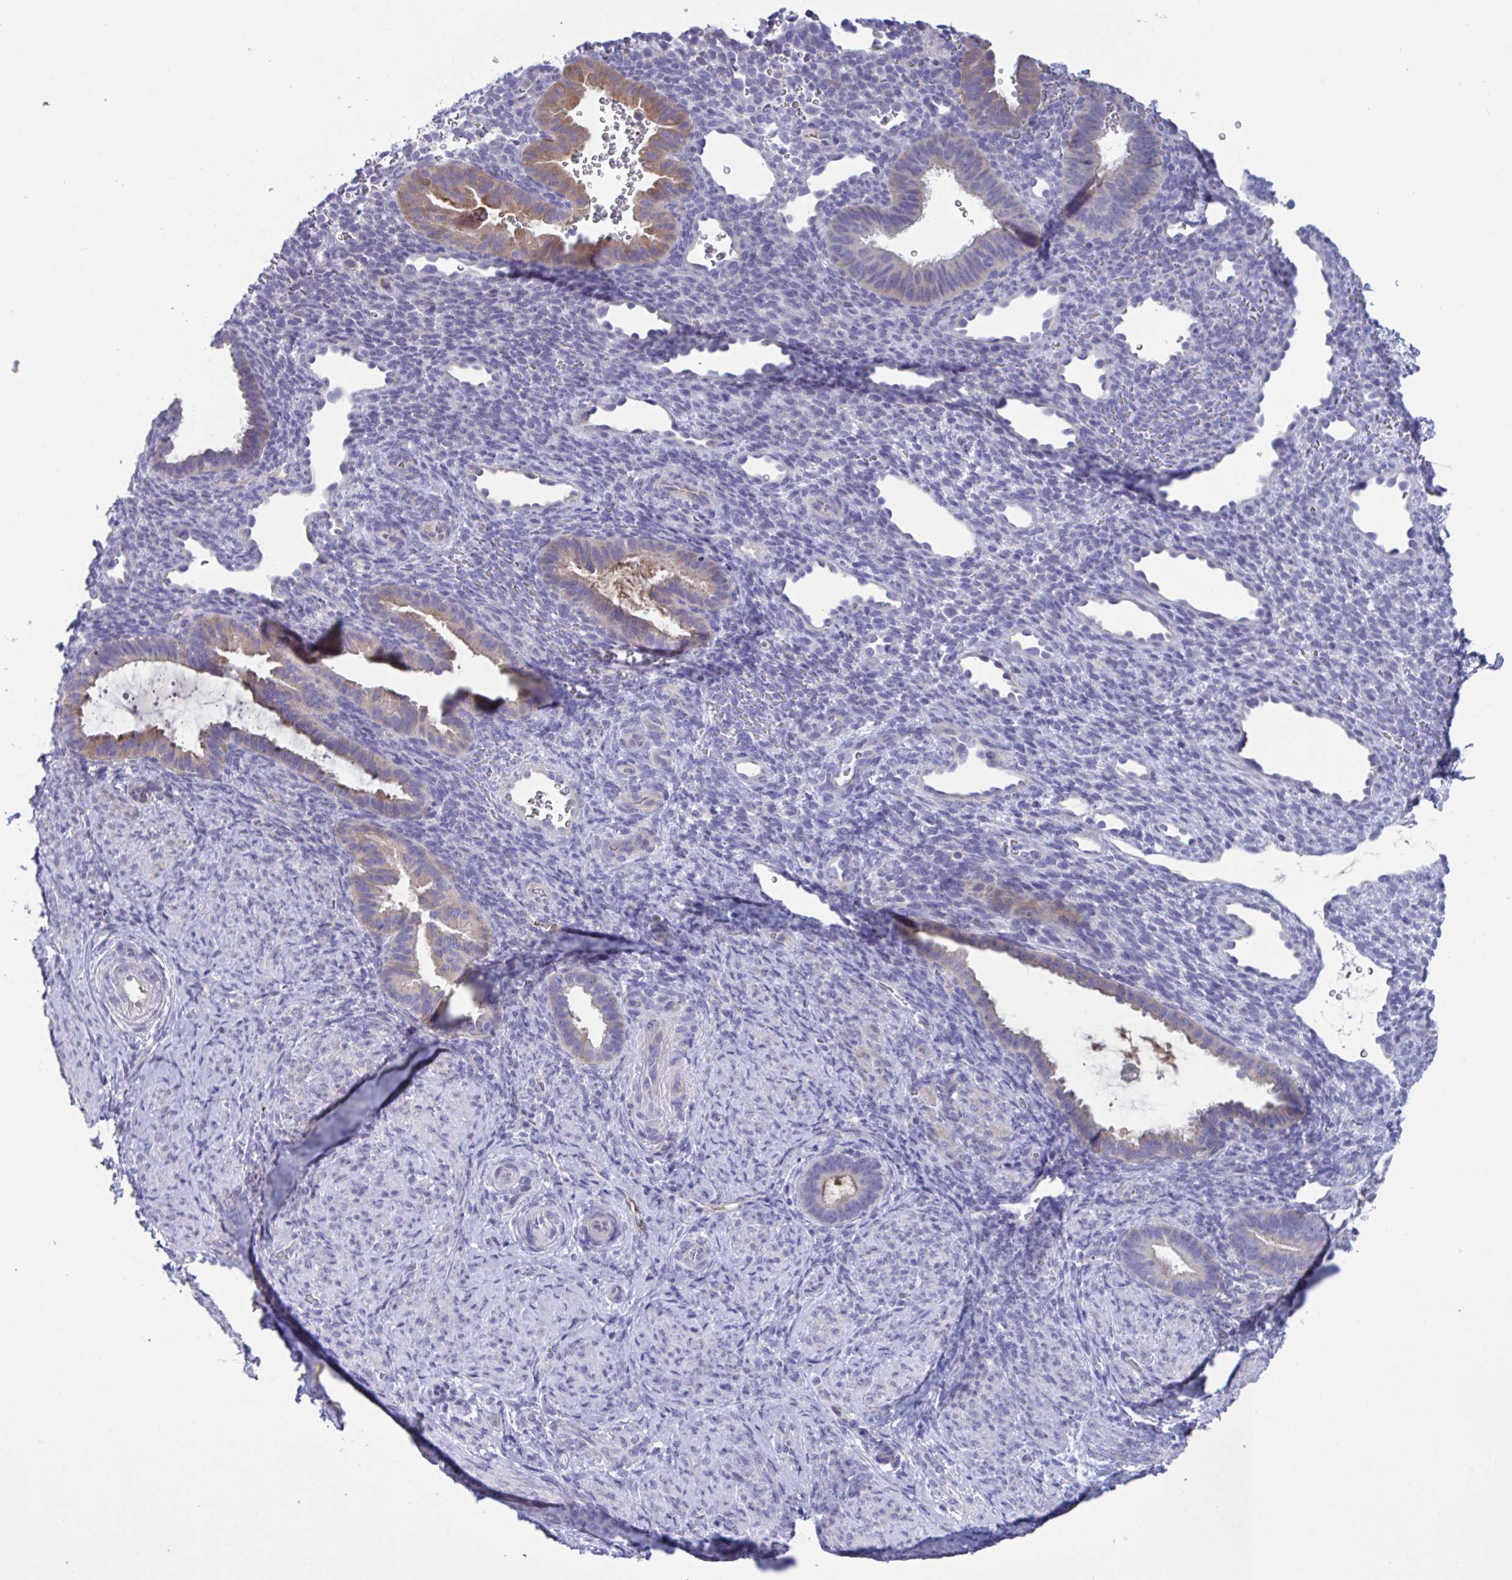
{"staining": {"intensity": "negative", "quantity": "none", "location": "none"}, "tissue": "endometrium", "cell_type": "Cells in endometrial stroma", "image_type": "normal", "snomed": [{"axis": "morphology", "description": "Normal tissue, NOS"}, {"axis": "topography", "description": "Endometrium"}], "caption": "DAB (3,3'-diaminobenzidine) immunohistochemical staining of unremarkable human endometrium displays no significant staining in cells in endometrial stroma. (DAB IHC, high magnification).", "gene": "MS4A14", "patient": {"sex": "female", "age": 34}}